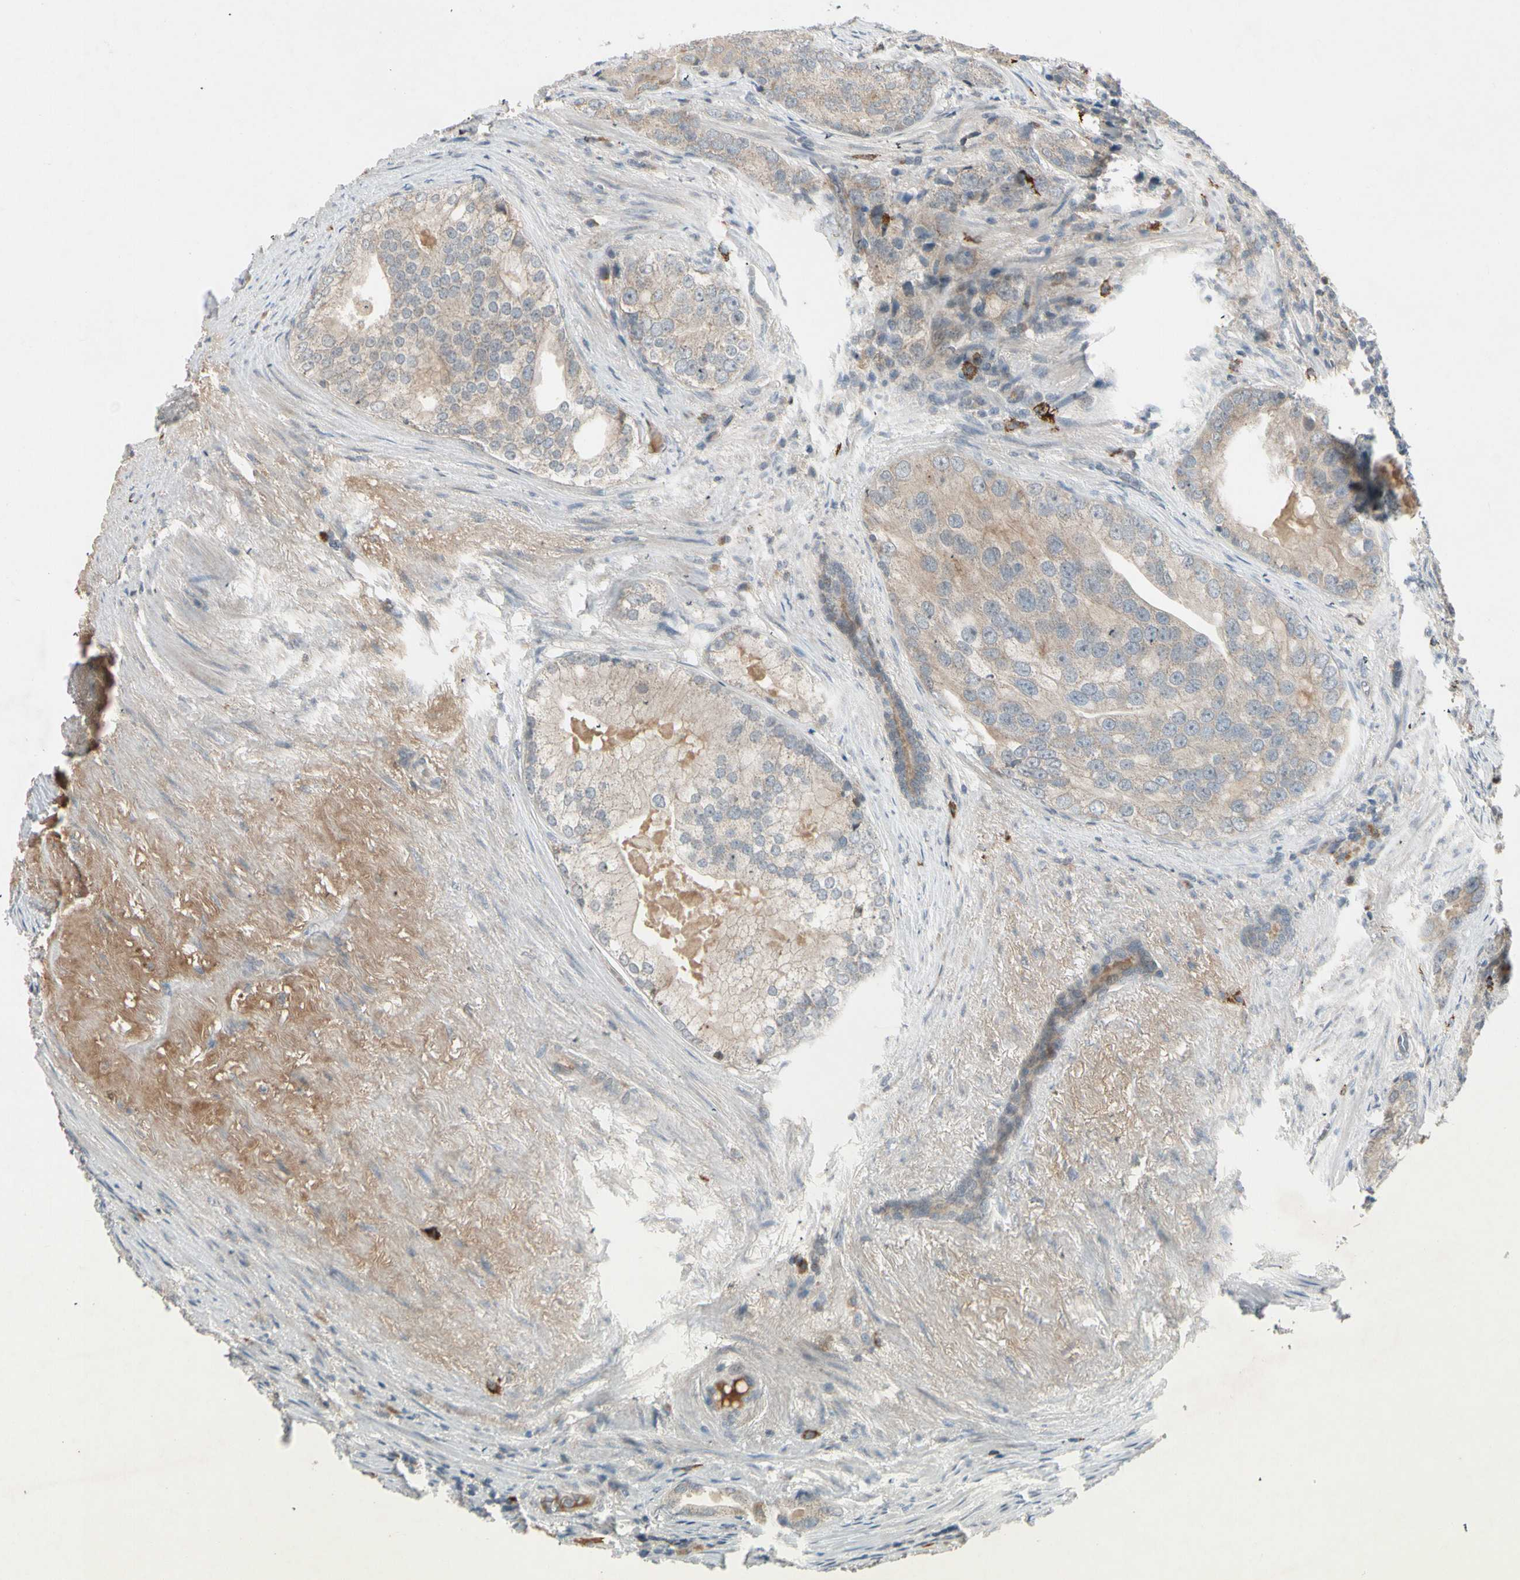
{"staining": {"intensity": "weak", "quantity": ">75%", "location": "cytoplasmic/membranous"}, "tissue": "prostate cancer", "cell_type": "Tumor cells", "image_type": "cancer", "snomed": [{"axis": "morphology", "description": "Adenocarcinoma, High grade"}, {"axis": "topography", "description": "Prostate"}], "caption": "There is low levels of weak cytoplasmic/membranous staining in tumor cells of prostate cancer (adenocarcinoma (high-grade)), as demonstrated by immunohistochemical staining (brown color).", "gene": "ICAM5", "patient": {"sex": "male", "age": 66}}